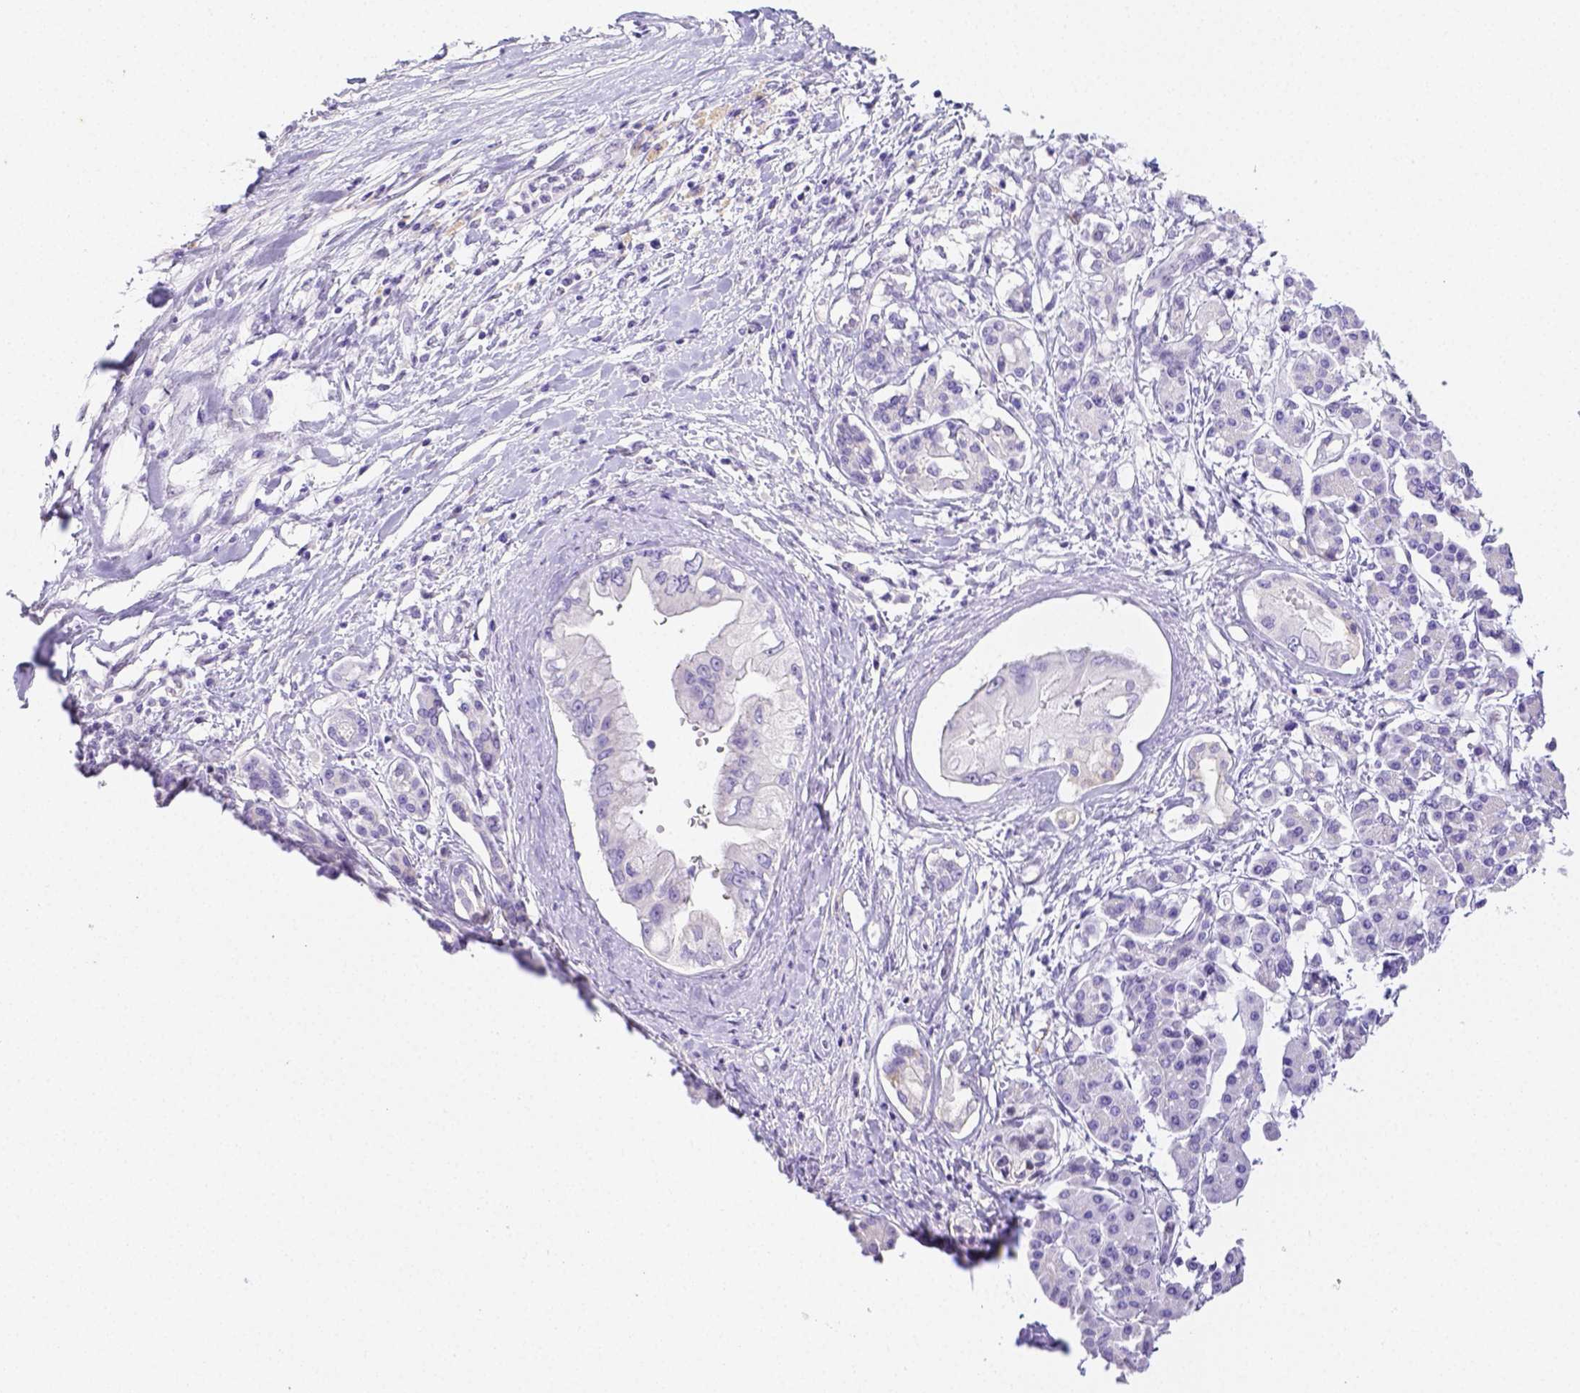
{"staining": {"intensity": "negative", "quantity": "none", "location": "none"}, "tissue": "pancreatic cancer", "cell_type": "Tumor cells", "image_type": "cancer", "snomed": [{"axis": "morphology", "description": "Adenocarcinoma, NOS"}, {"axis": "topography", "description": "Pancreas"}], "caption": "High magnification brightfield microscopy of pancreatic cancer stained with DAB (brown) and counterstained with hematoxylin (blue): tumor cells show no significant positivity.", "gene": "ARHGAP36", "patient": {"sex": "female", "age": 56}}